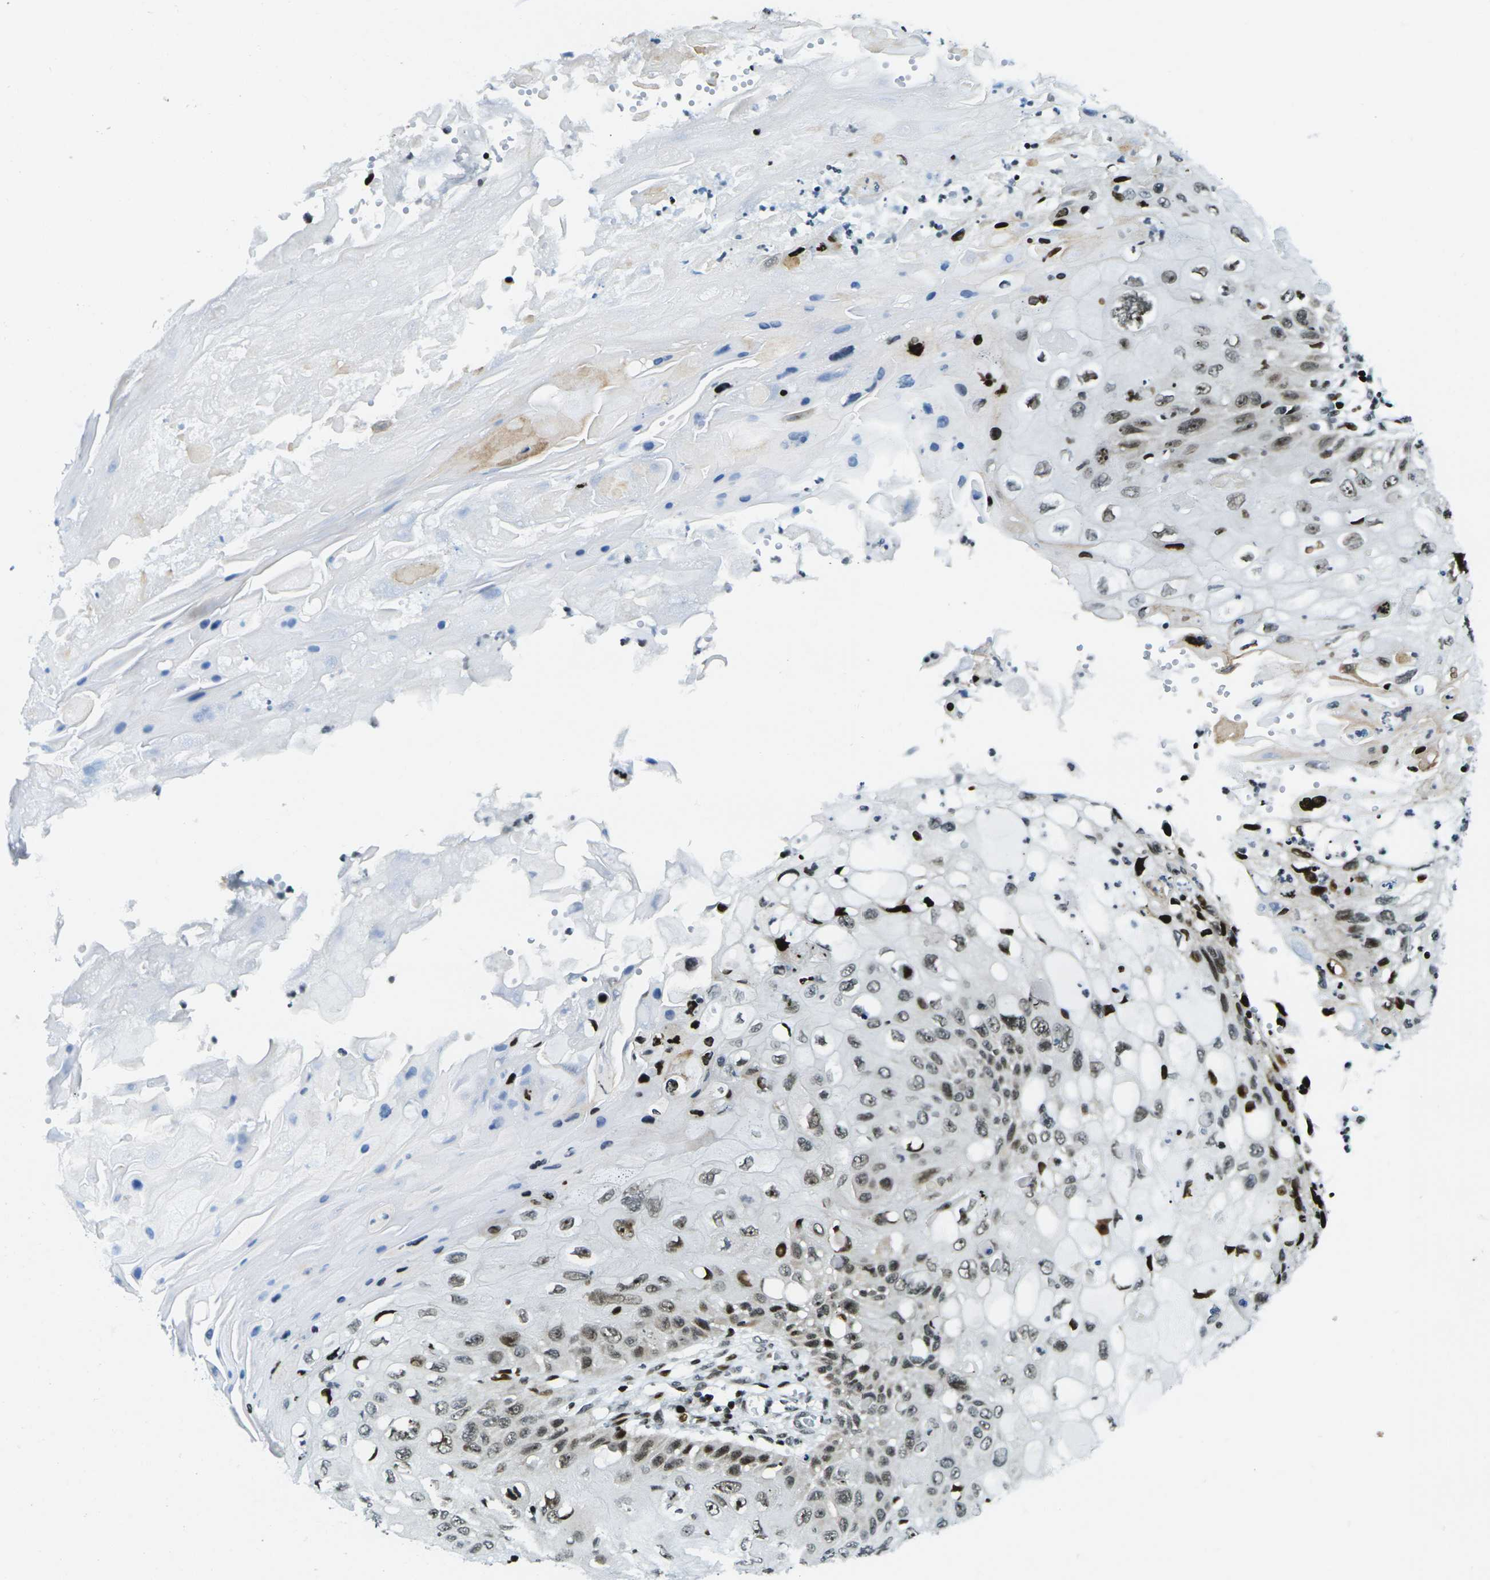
{"staining": {"intensity": "moderate", "quantity": ">75%", "location": "nuclear"}, "tissue": "cervical cancer", "cell_type": "Tumor cells", "image_type": "cancer", "snomed": [{"axis": "morphology", "description": "Squamous cell carcinoma, NOS"}, {"axis": "topography", "description": "Cervix"}], "caption": "Immunohistochemical staining of human cervical squamous cell carcinoma exhibits moderate nuclear protein staining in about >75% of tumor cells.", "gene": "H3-3A", "patient": {"sex": "female", "age": 70}}